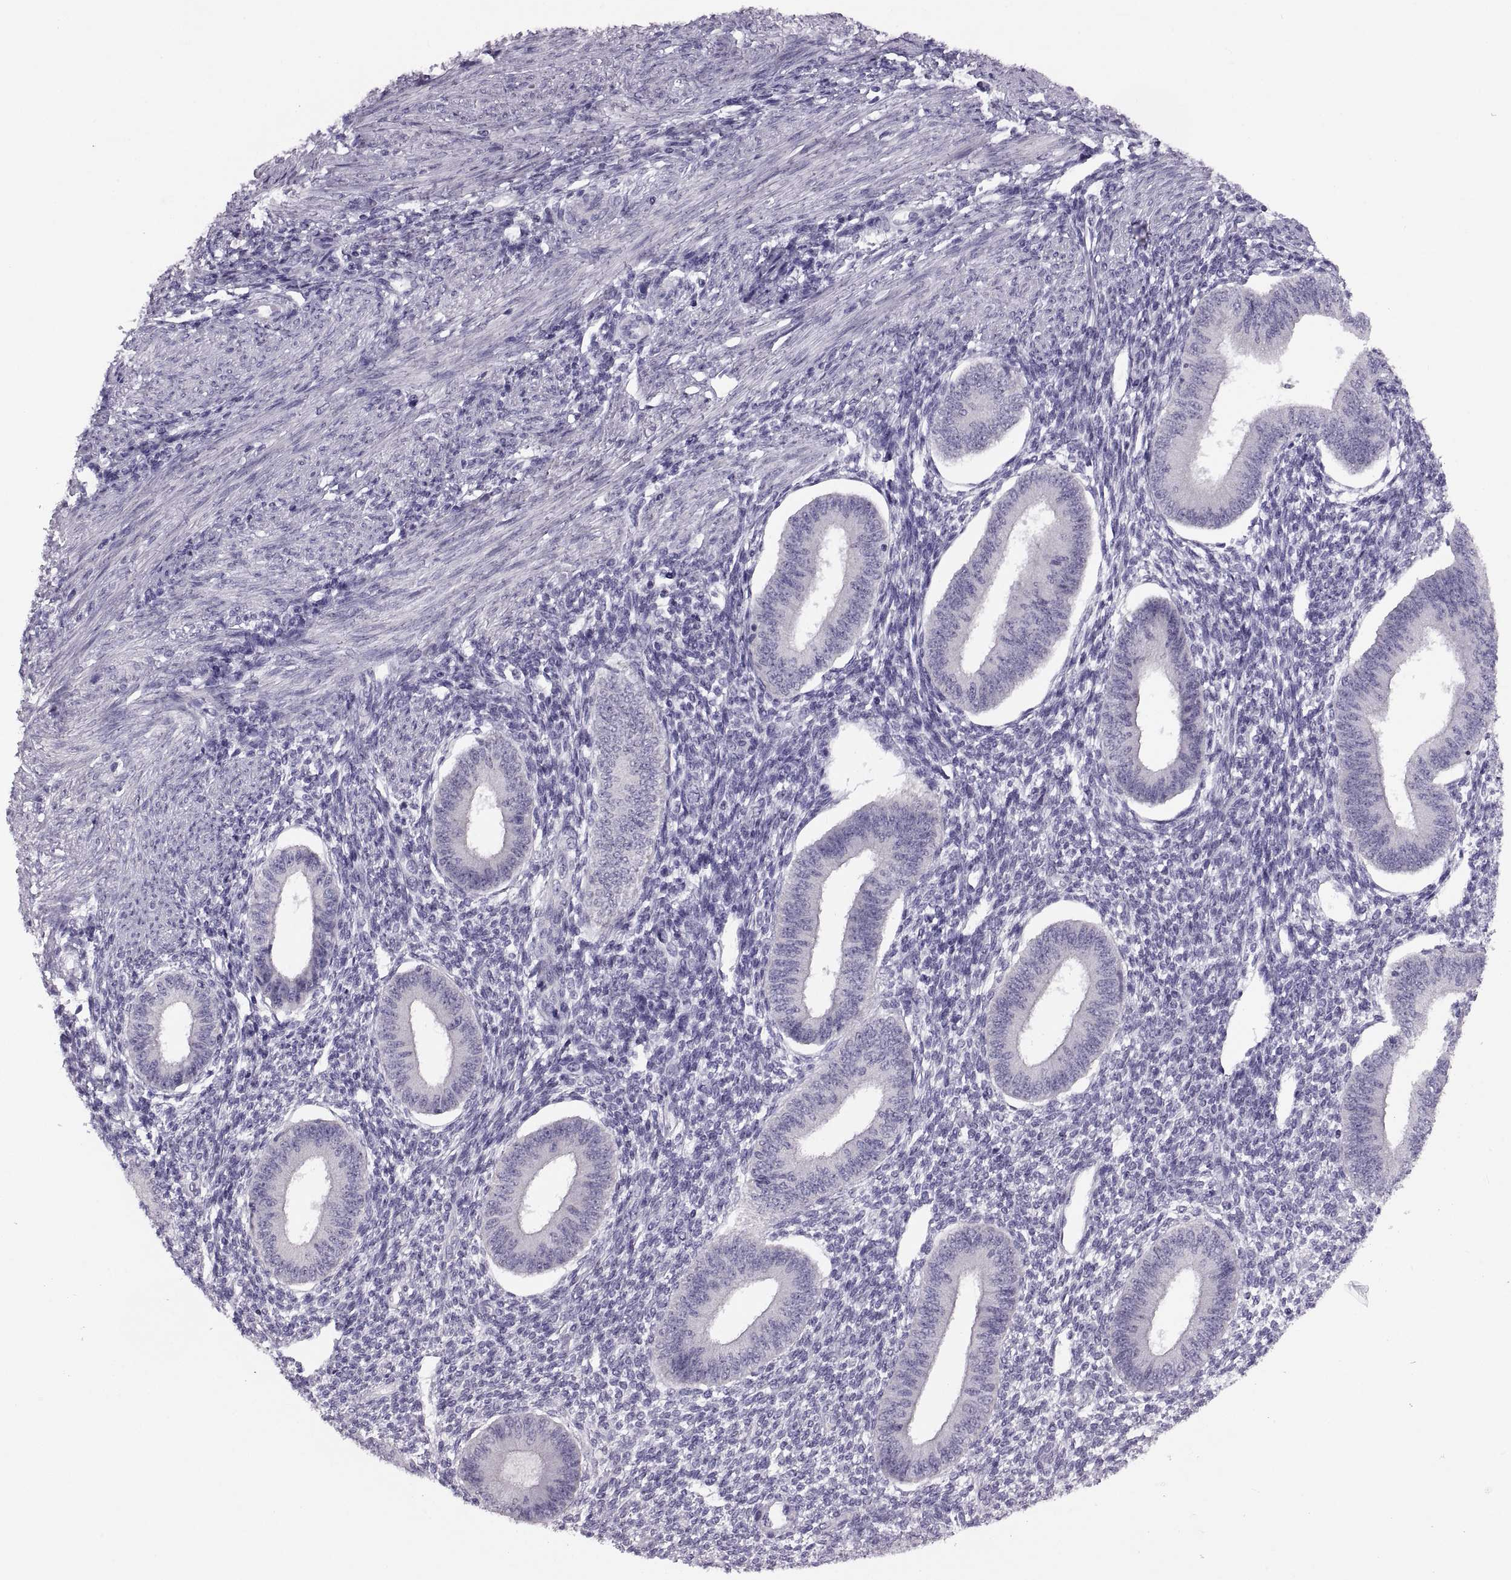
{"staining": {"intensity": "negative", "quantity": "none", "location": "none"}, "tissue": "endometrium", "cell_type": "Cells in endometrial stroma", "image_type": "normal", "snomed": [{"axis": "morphology", "description": "Normal tissue, NOS"}, {"axis": "topography", "description": "Endometrium"}], "caption": "IHC histopathology image of unremarkable endometrium: endometrium stained with DAB (3,3'-diaminobenzidine) demonstrates no significant protein staining in cells in endometrial stroma. (Stains: DAB immunohistochemistry (IHC) with hematoxylin counter stain, Microscopy: brightfield microscopy at high magnification).", "gene": "ADH6", "patient": {"sex": "female", "age": 39}}